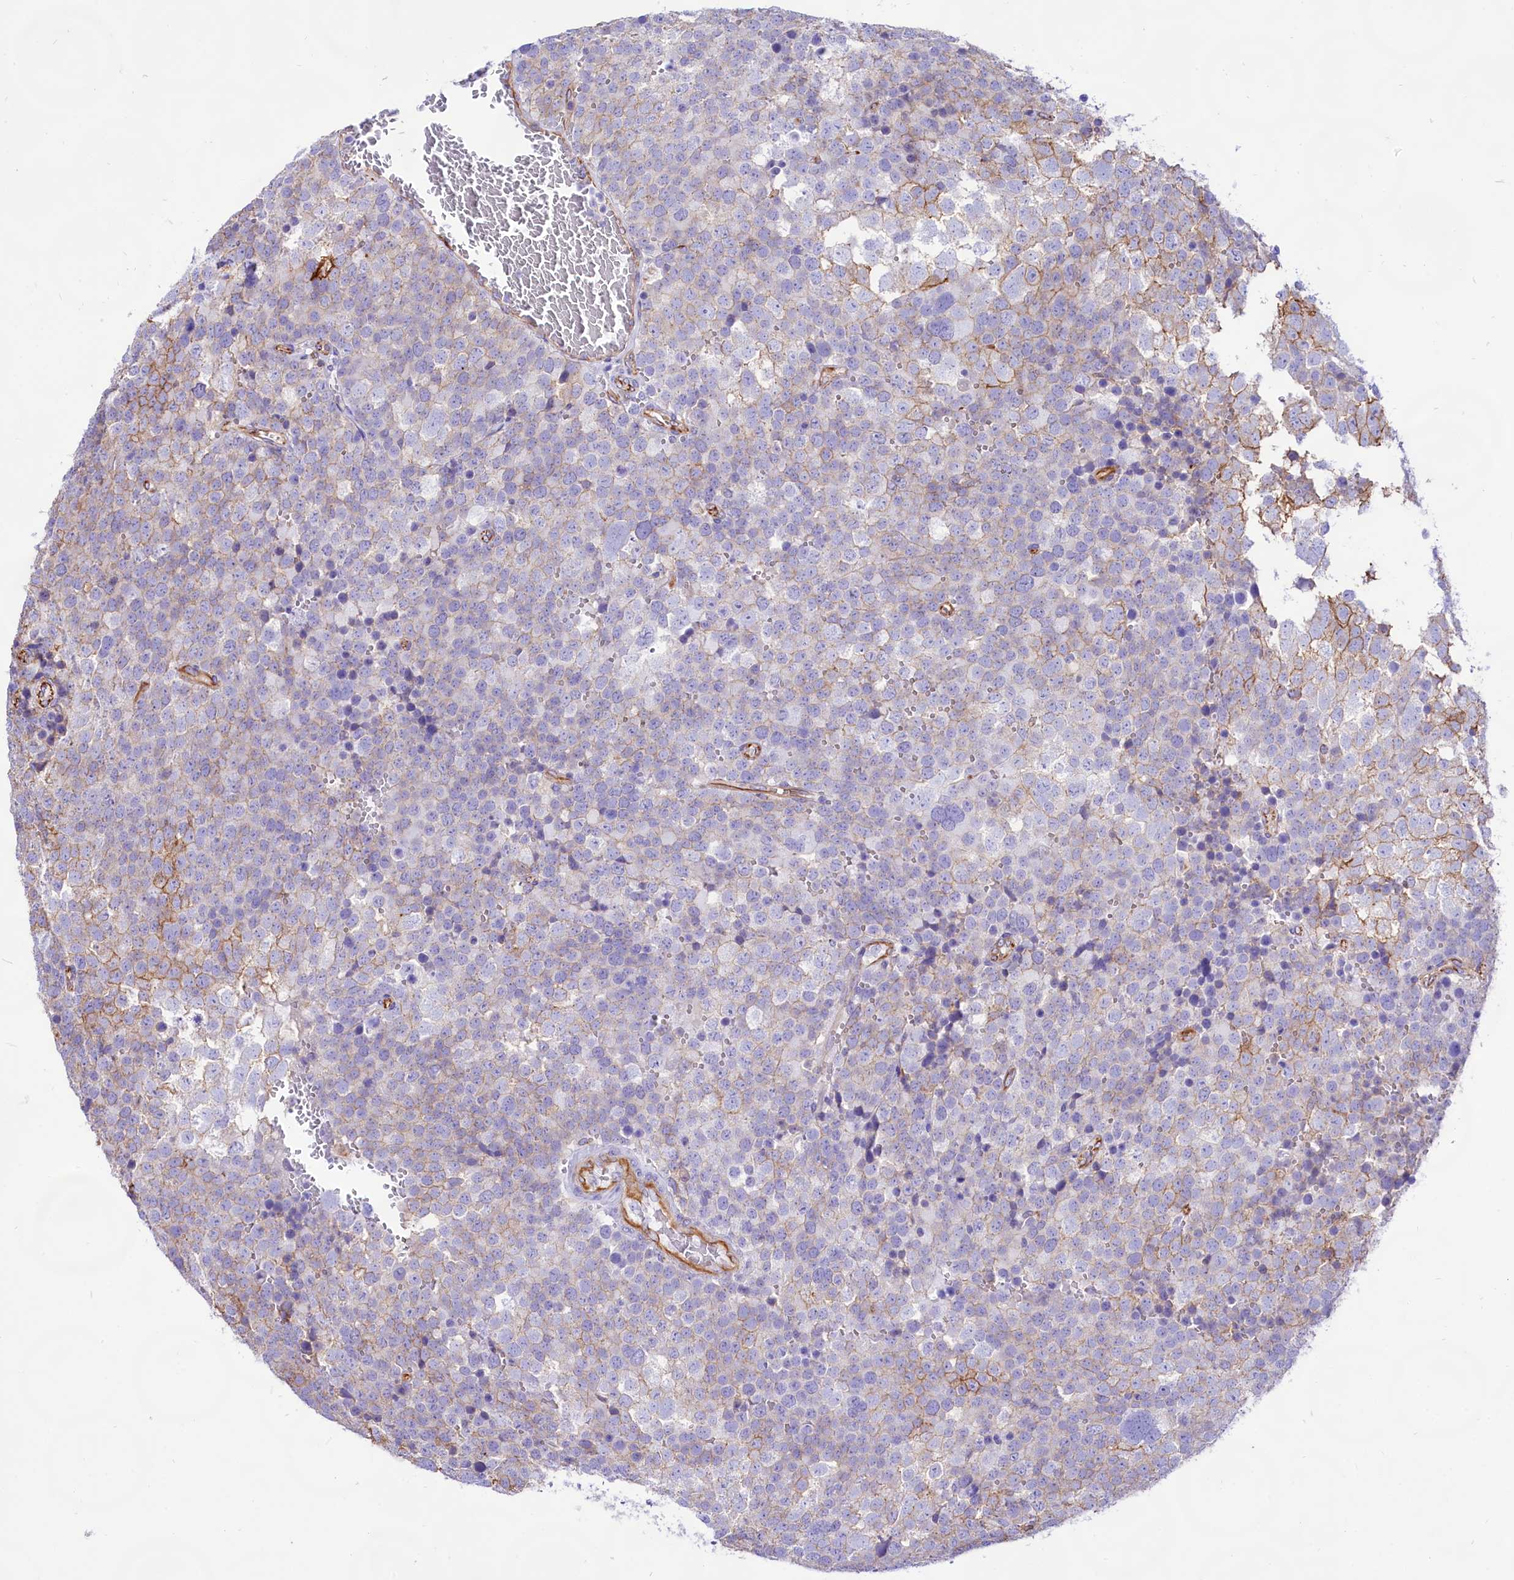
{"staining": {"intensity": "moderate", "quantity": "<25%", "location": "cytoplasmic/membranous"}, "tissue": "testis cancer", "cell_type": "Tumor cells", "image_type": "cancer", "snomed": [{"axis": "morphology", "description": "Seminoma, NOS"}, {"axis": "topography", "description": "Testis"}], "caption": "Seminoma (testis) stained with DAB (3,3'-diaminobenzidine) immunohistochemistry (IHC) exhibits low levels of moderate cytoplasmic/membranous staining in about <25% of tumor cells.", "gene": "CD99", "patient": {"sex": "male", "age": 71}}